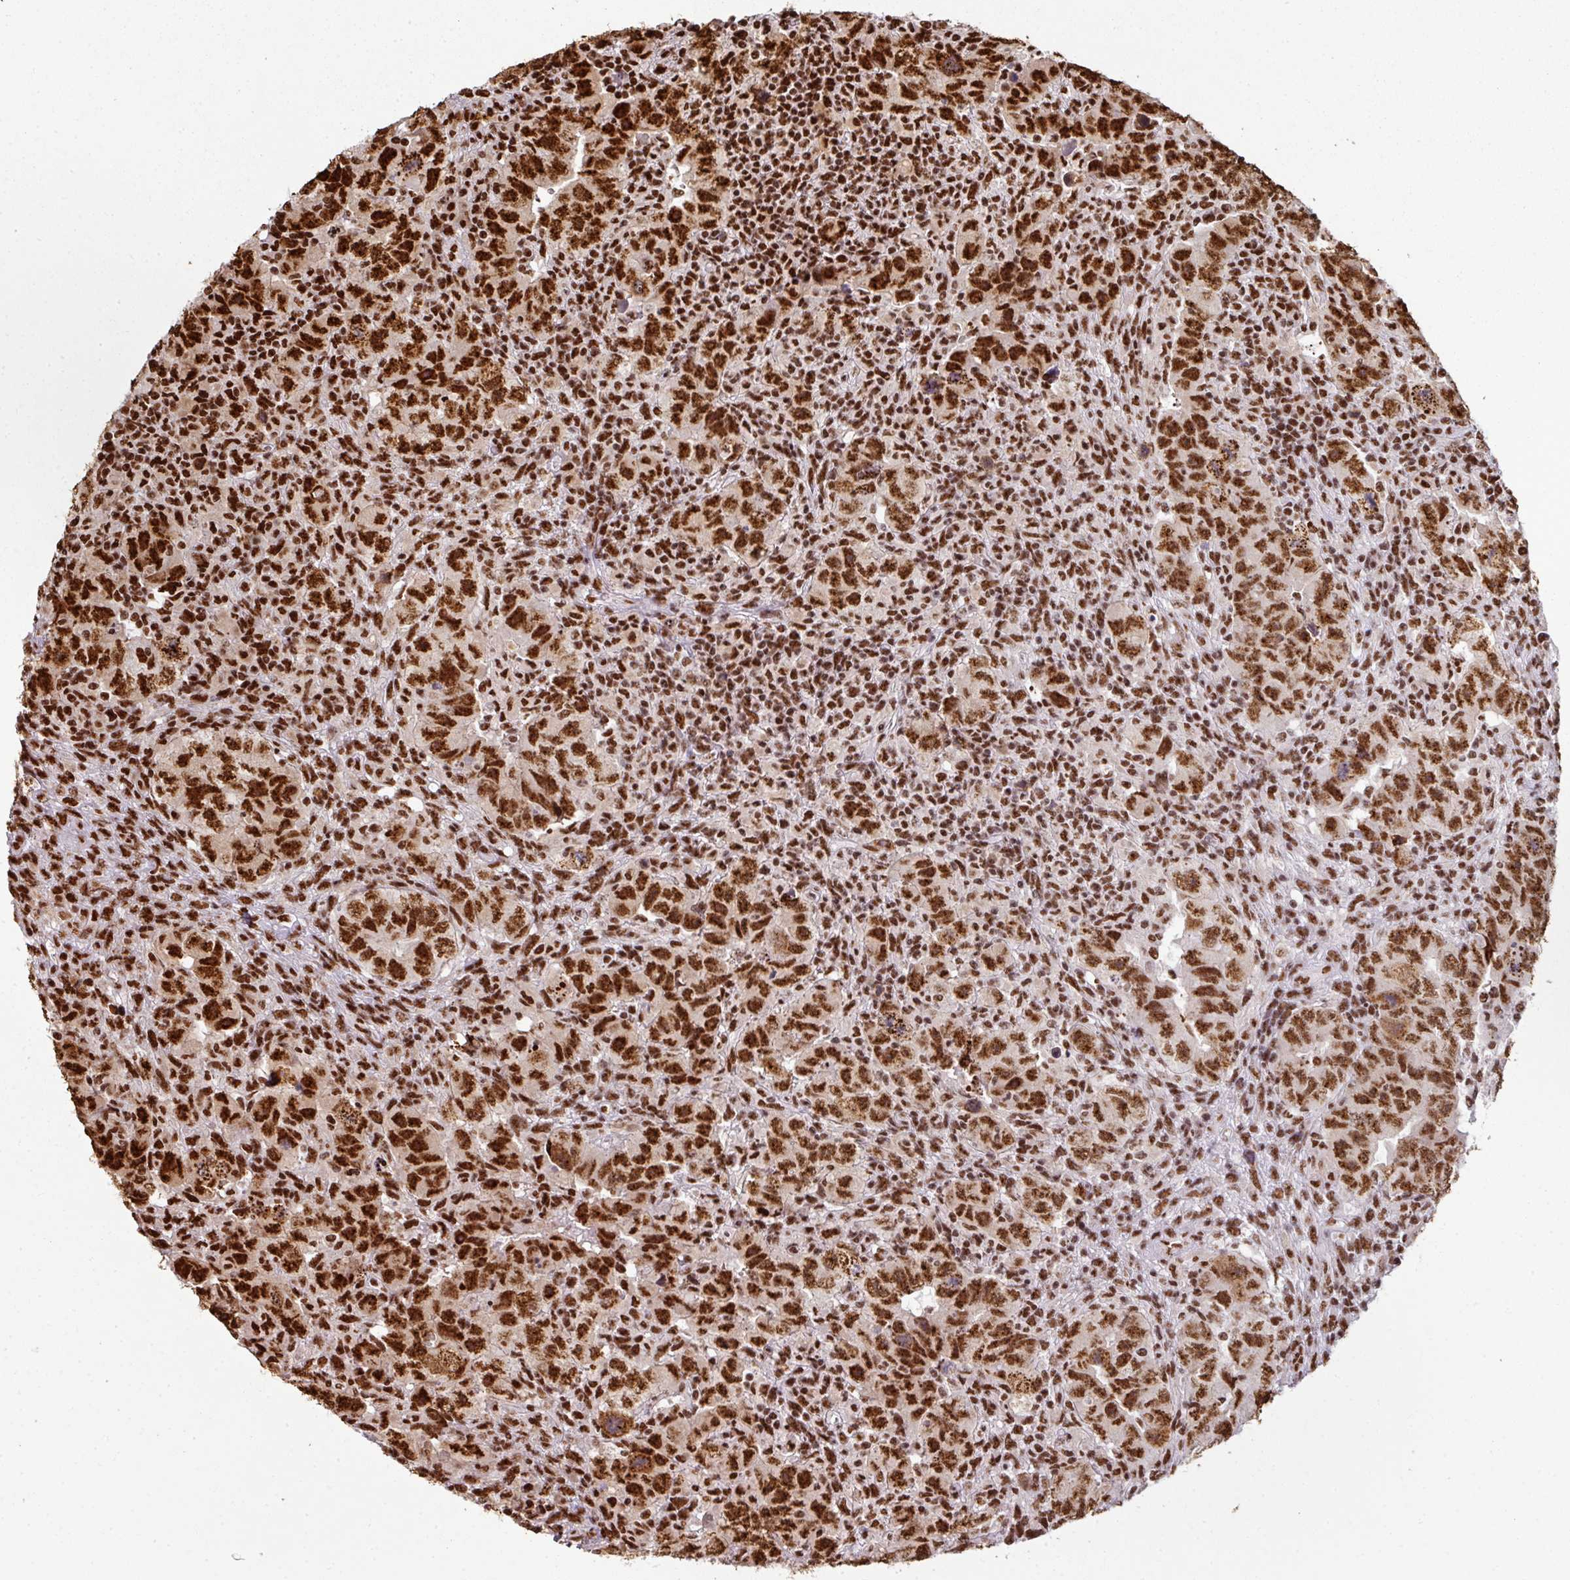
{"staining": {"intensity": "strong", "quantity": ">75%", "location": "nuclear"}, "tissue": "testis cancer", "cell_type": "Tumor cells", "image_type": "cancer", "snomed": [{"axis": "morphology", "description": "Carcinoma, Embryonal, NOS"}, {"axis": "topography", "description": "Testis"}], "caption": "Immunohistochemical staining of human embryonal carcinoma (testis) reveals strong nuclear protein positivity in about >75% of tumor cells.", "gene": "SIK3", "patient": {"sex": "male", "age": 24}}